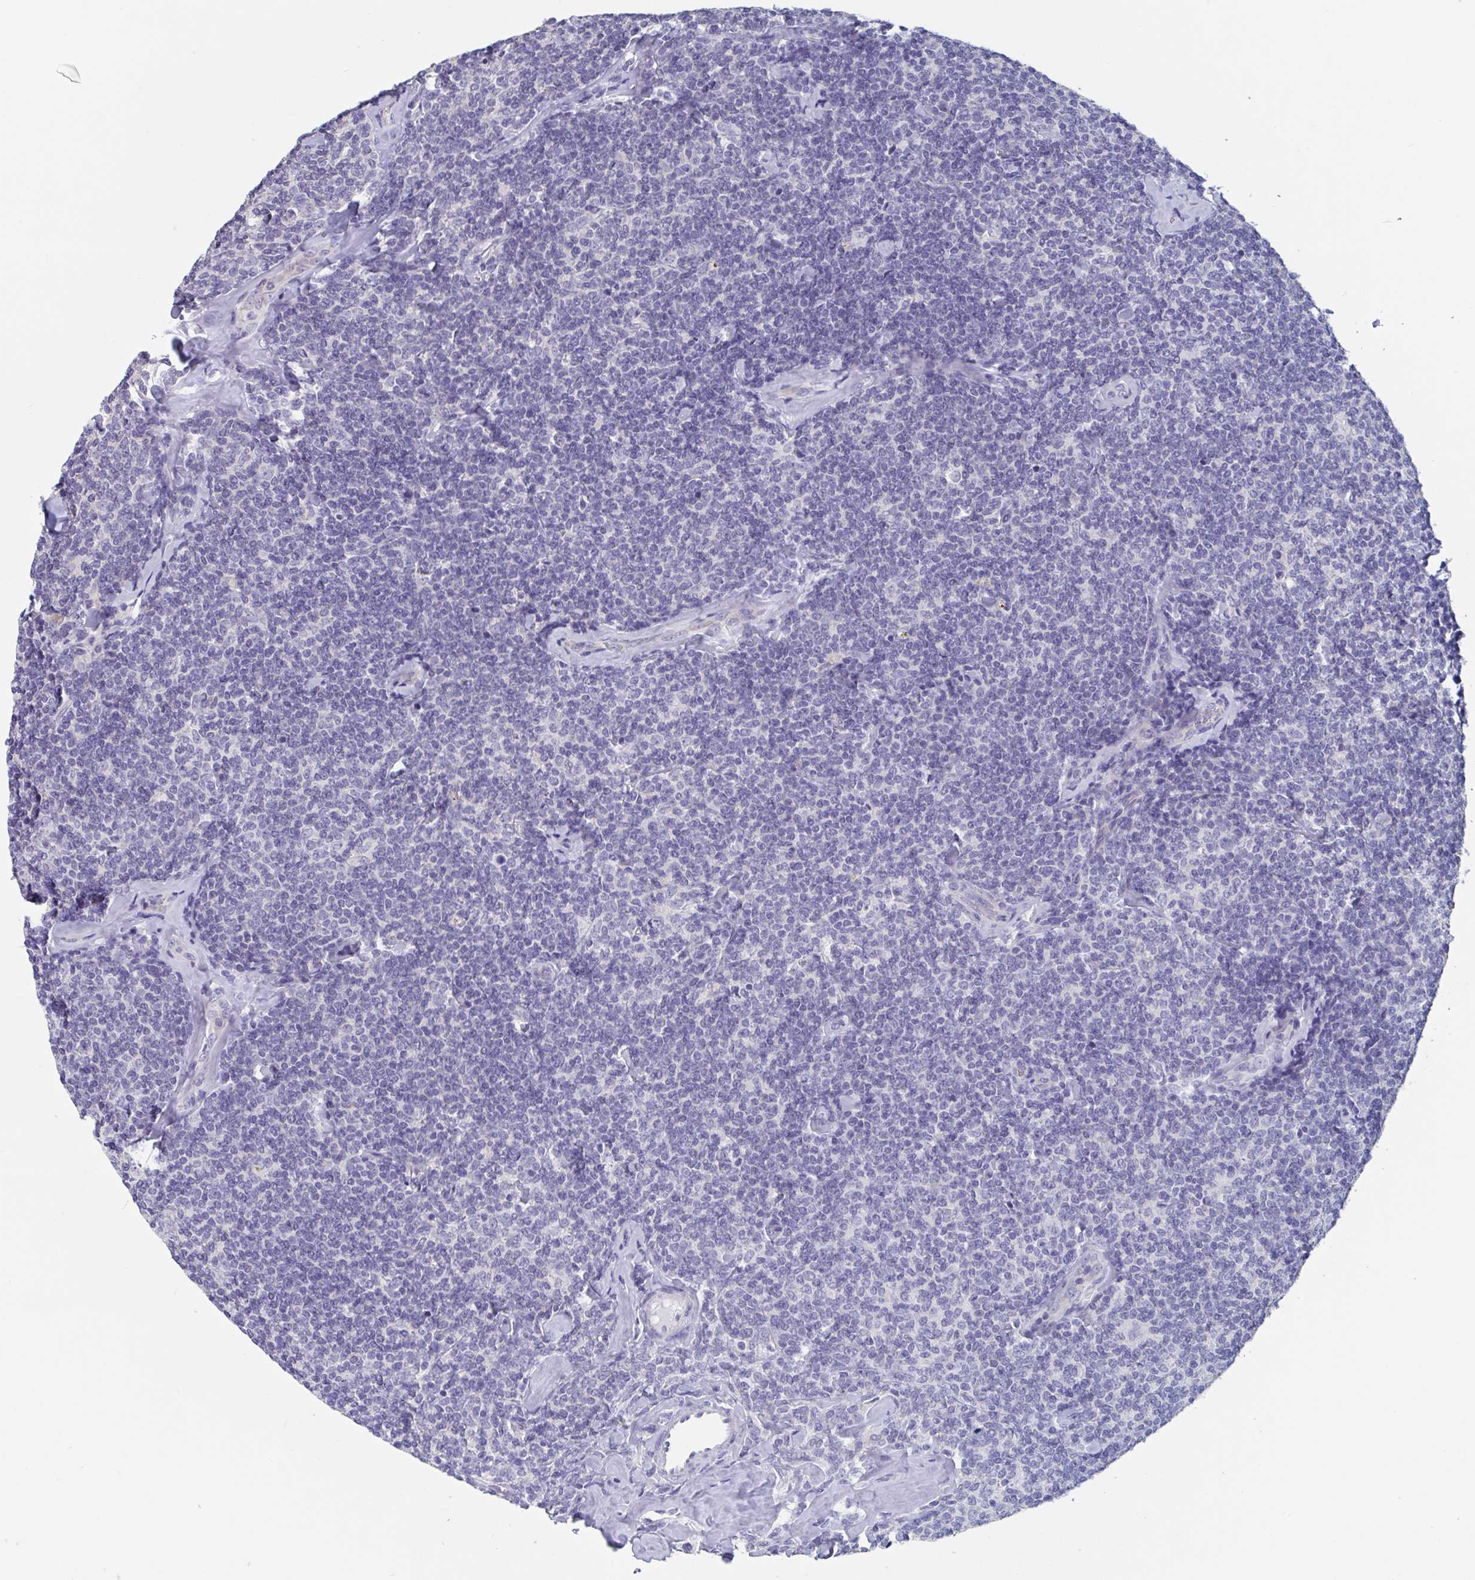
{"staining": {"intensity": "negative", "quantity": "none", "location": "none"}, "tissue": "lymphoma", "cell_type": "Tumor cells", "image_type": "cancer", "snomed": [{"axis": "morphology", "description": "Malignant lymphoma, non-Hodgkin's type, Low grade"}, {"axis": "topography", "description": "Lymph node"}], "caption": "This is an IHC image of malignant lymphoma, non-Hodgkin's type (low-grade). There is no positivity in tumor cells.", "gene": "ABHD16A", "patient": {"sex": "female", "age": 56}}